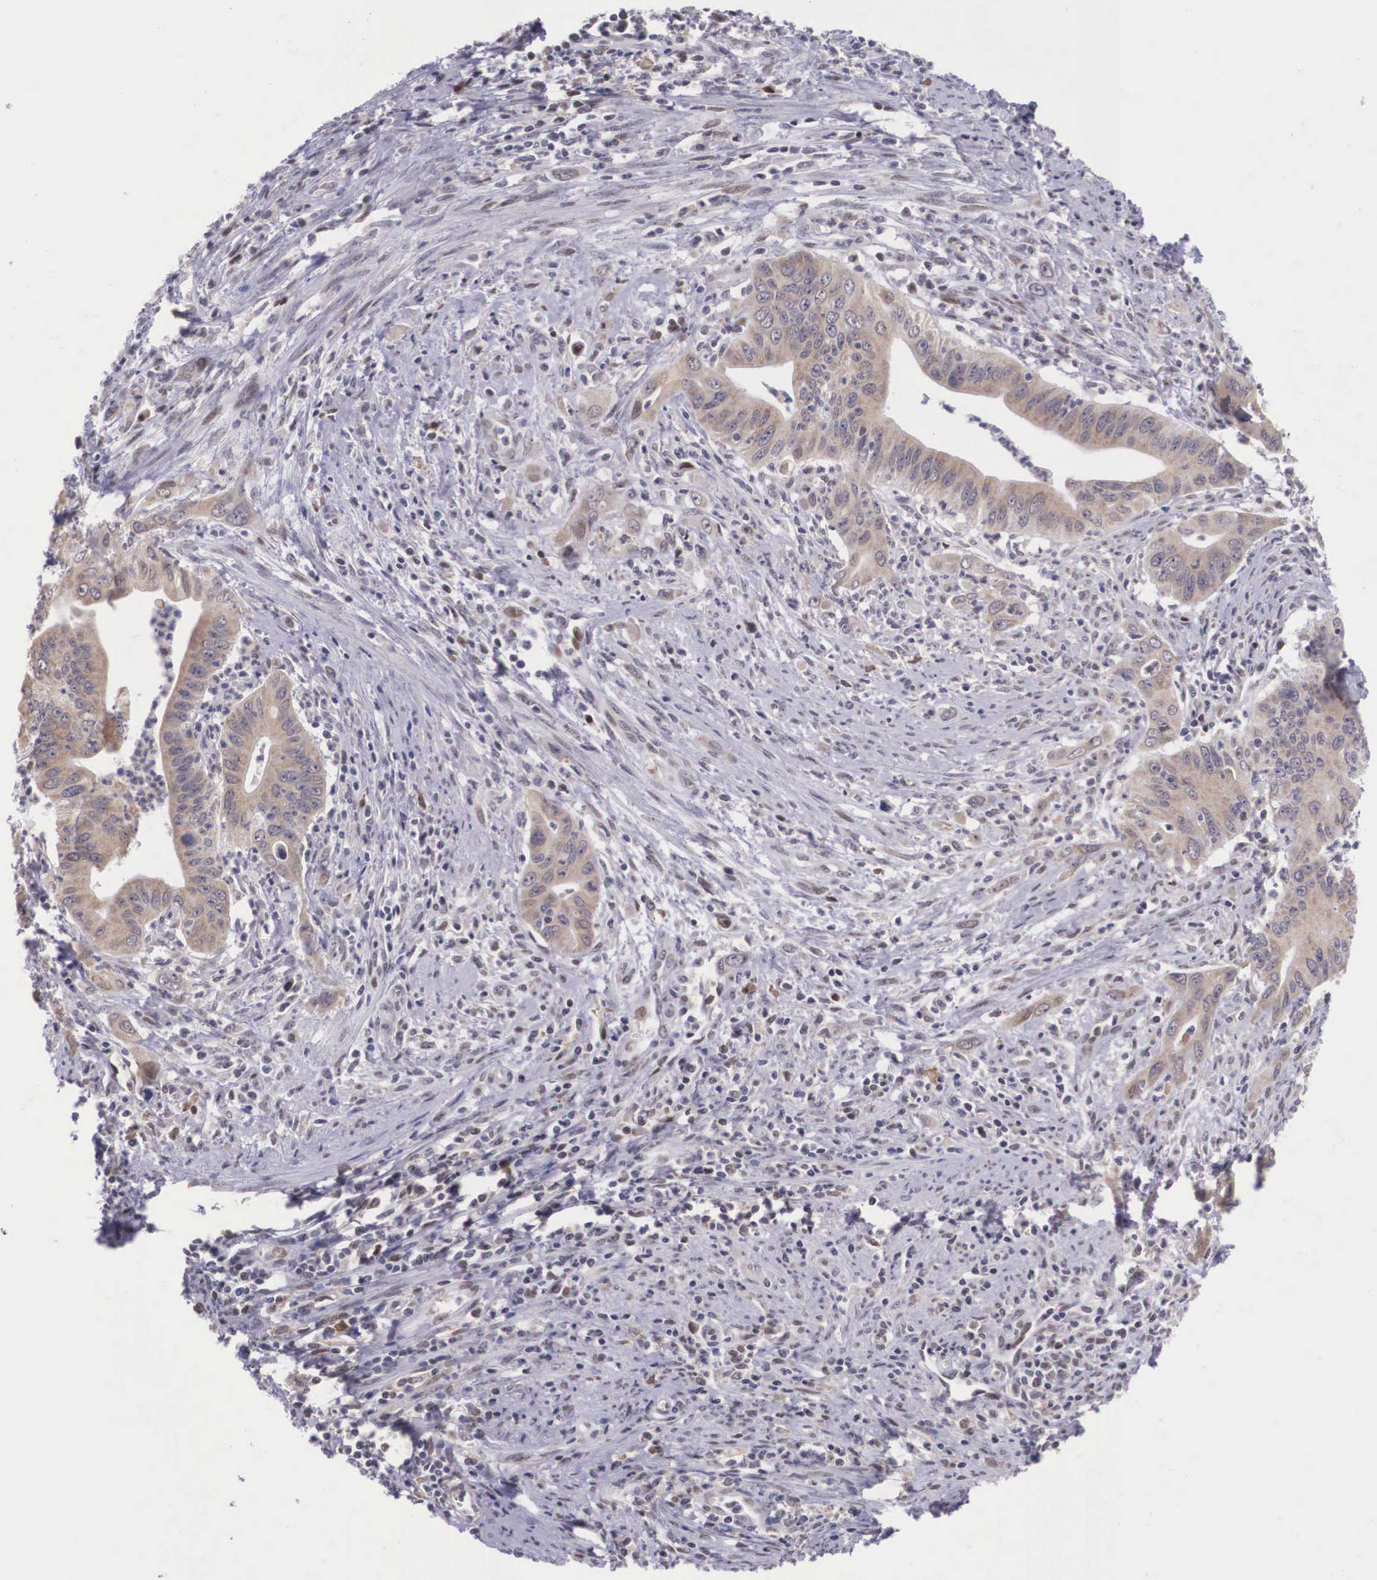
{"staining": {"intensity": "moderate", "quantity": ">75%", "location": "cytoplasmic/membranous"}, "tissue": "cervical cancer", "cell_type": "Tumor cells", "image_type": "cancer", "snomed": [{"axis": "morphology", "description": "Normal tissue, NOS"}, {"axis": "morphology", "description": "Adenocarcinoma, NOS"}, {"axis": "topography", "description": "Cervix"}], "caption": "This micrograph exhibits IHC staining of human cervical cancer (adenocarcinoma), with medium moderate cytoplasmic/membranous expression in about >75% of tumor cells.", "gene": "SLC25A21", "patient": {"sex": "female", "age": 34}}